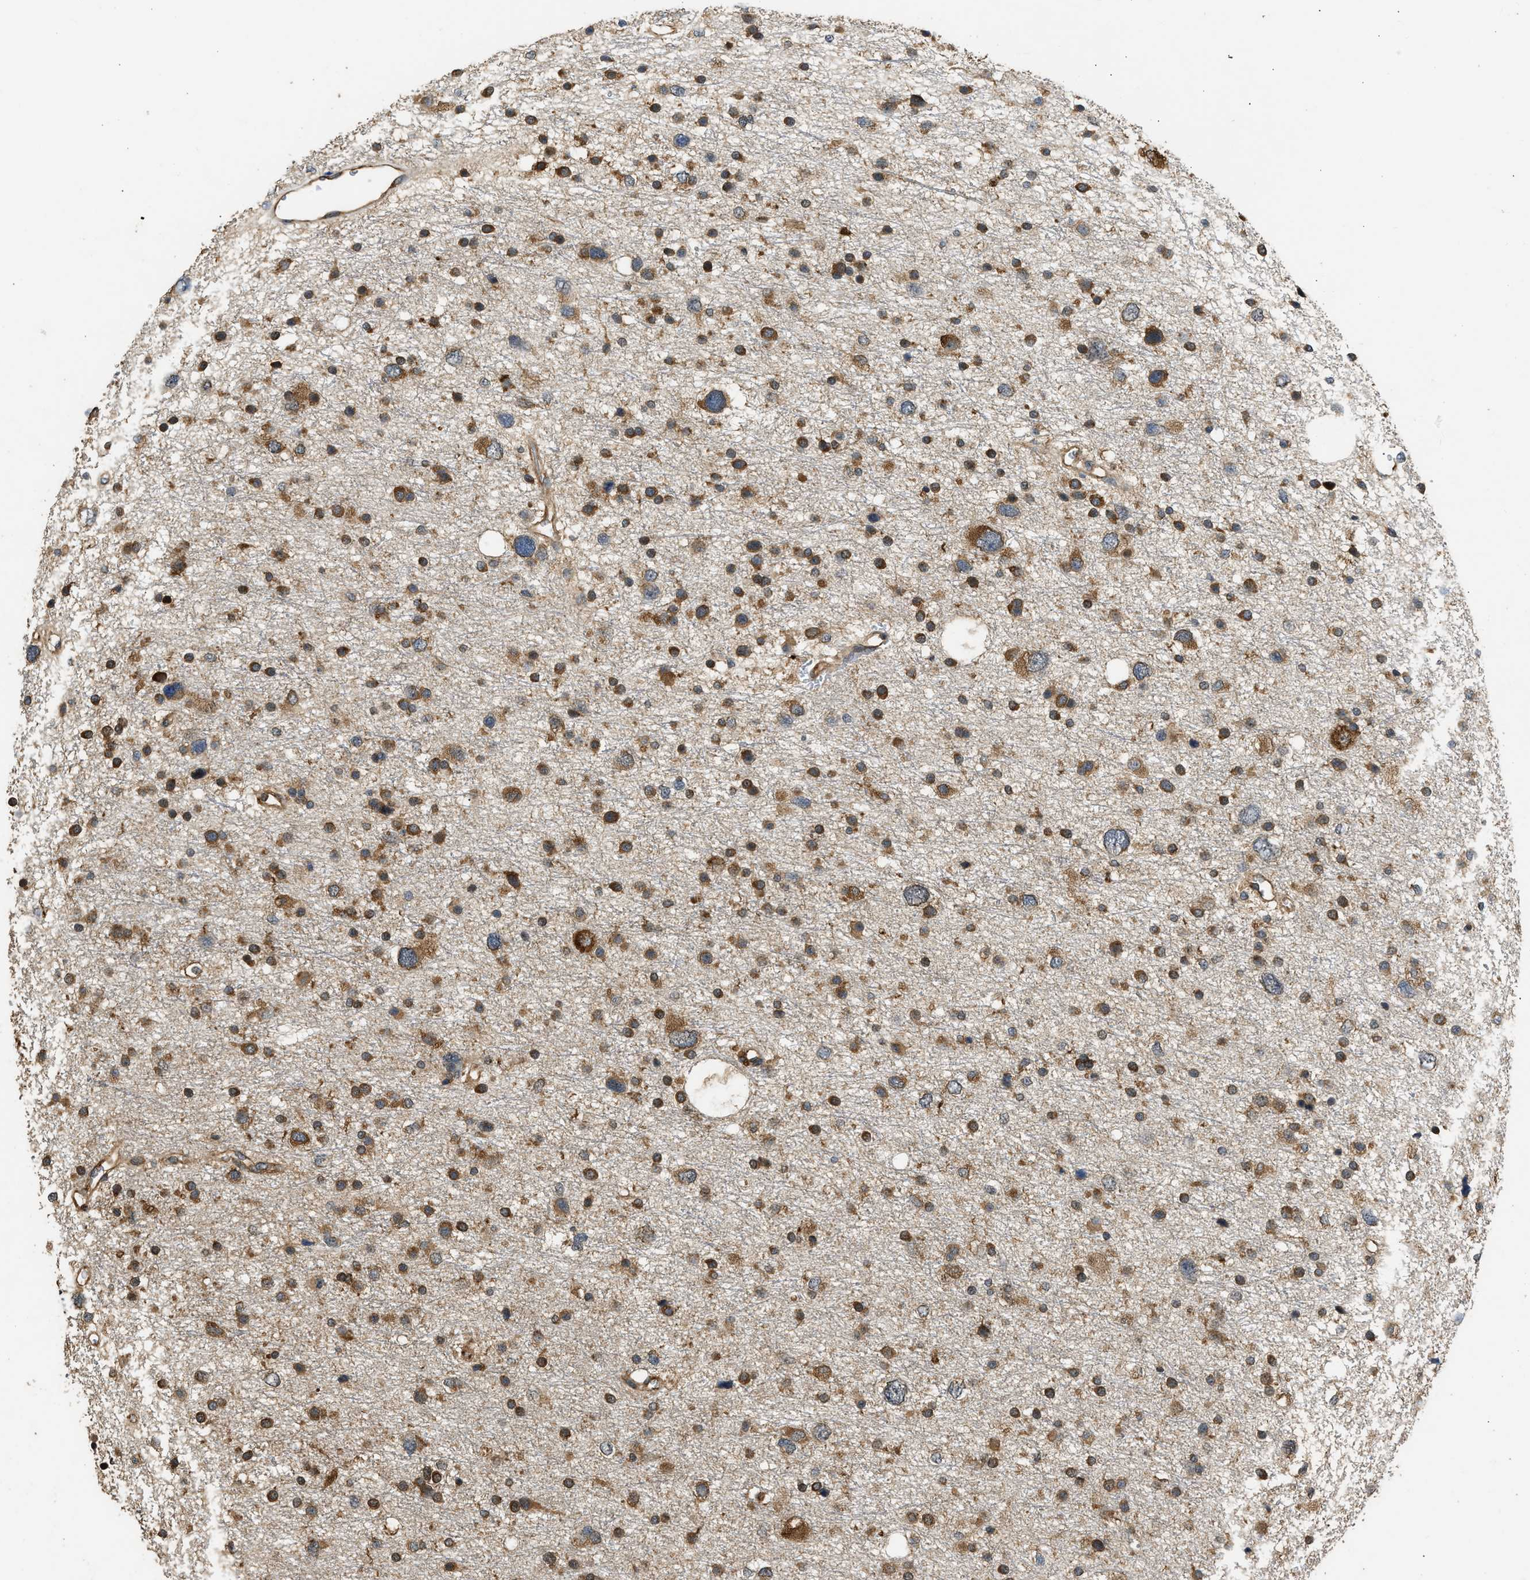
{"staining": {"intensity": "strong", "quantity": ">75%", "location": "cytoplasmic/membranous"}, "tissue": "glioma", "cell_type": "Tumor cells", "image_type": "cancer", "snomed": [{"axis": "morphology", "description": "Glioma, malignant, Low grade"}, {"axis": "topography", "description": "Brain"}], "caption": "Protein staining of low-grade glioma (malignant) tissue reveals strong cytoplasmic/membranous staining in about >75% of tumor cells.", "gene": "SLC36A4", "patient": {"sex": "female", "age": 37}}